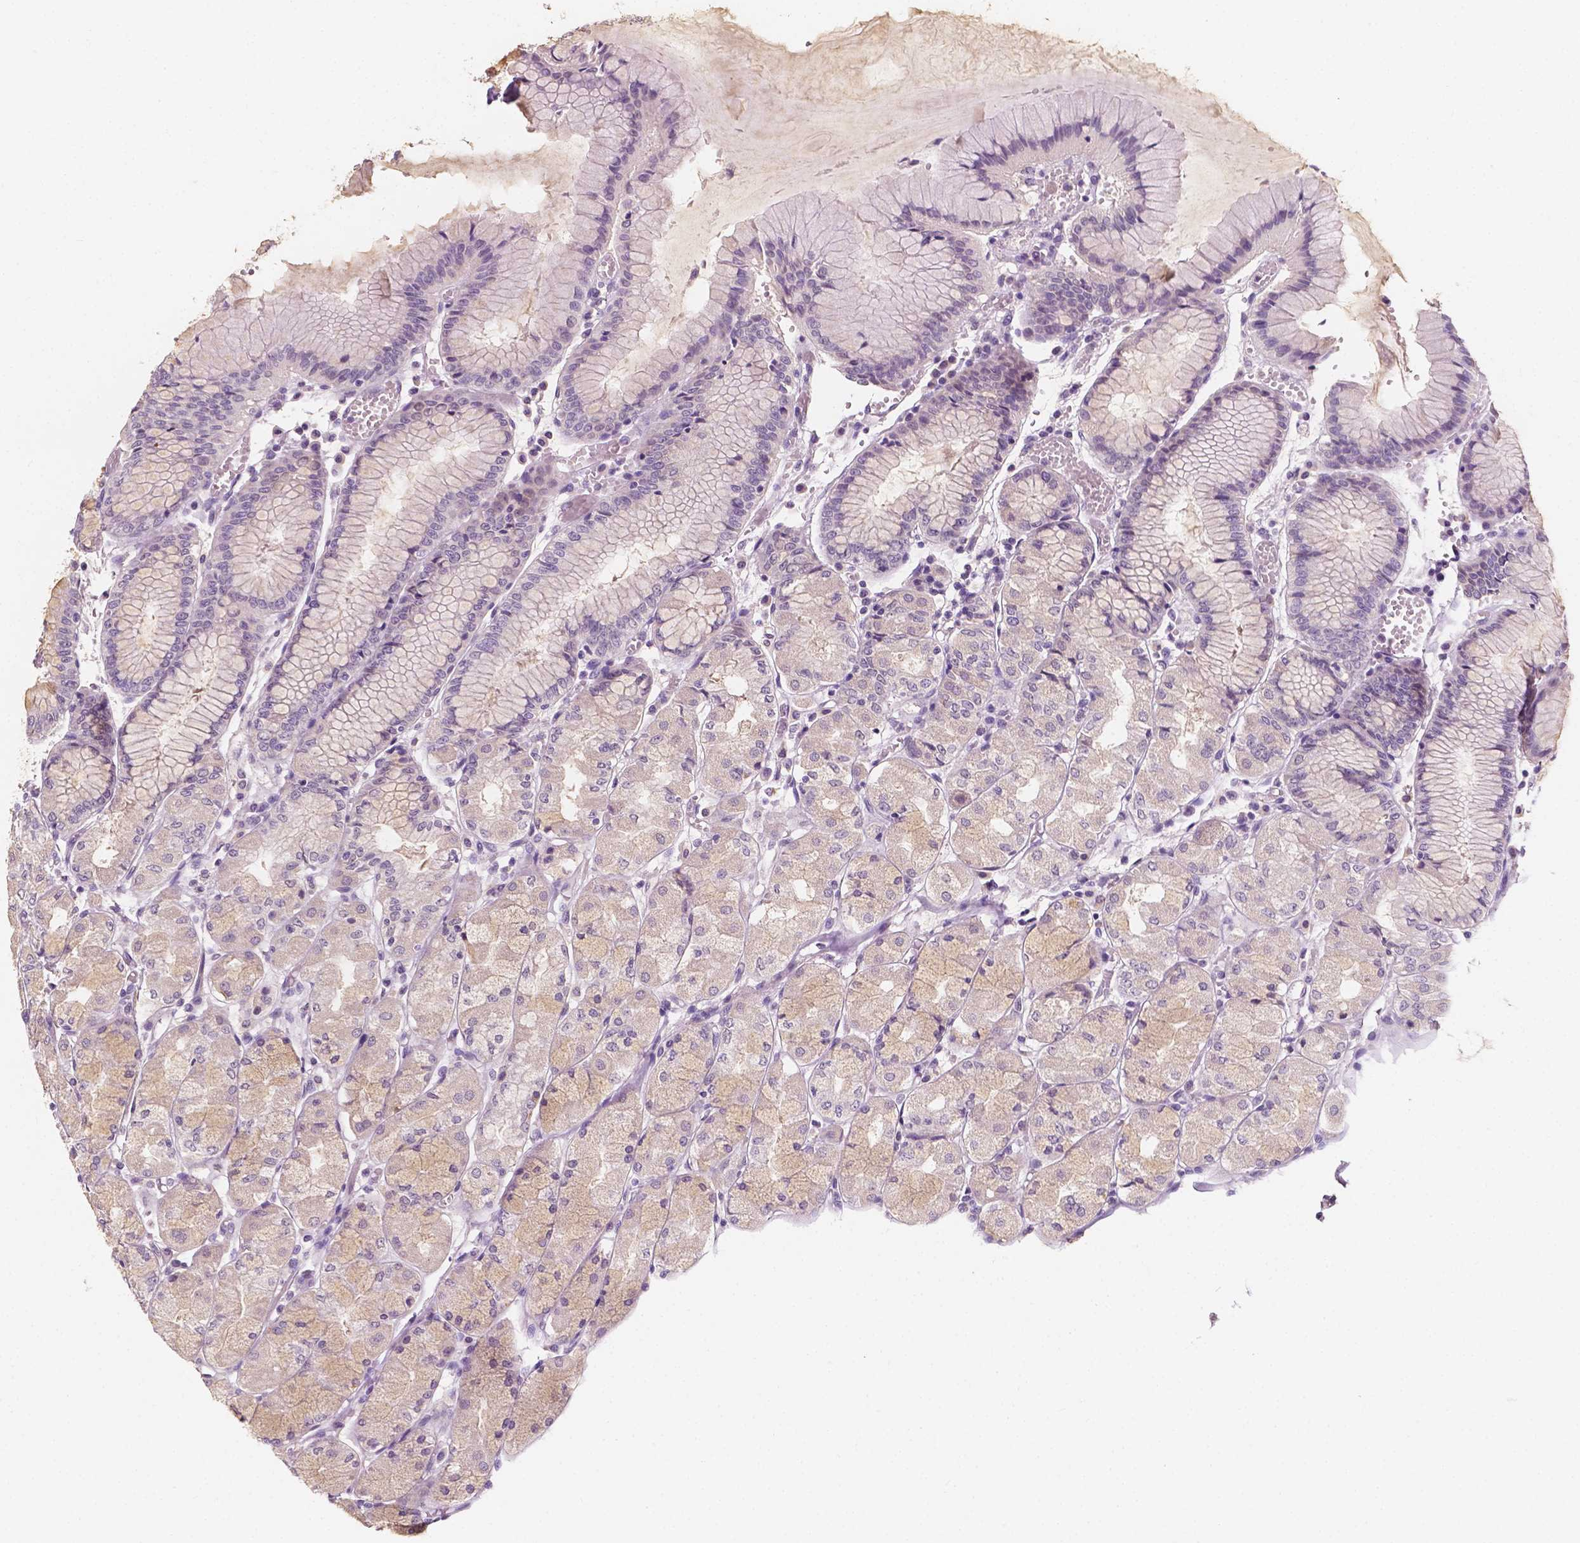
{"staining": {"intensity": "weak", "quantity": "<25%", "location": "cytoplasmic/membranous"}, "tissue": "stomach", "cell_type": "Glandular cells", "image_type": "normal", "snomed": [{"axis": "morphology", "description": "Normal tissue, NOS"}, {"axis": "topography", "description": "Stomach, upper"}], "caption": "Glandular cells show no significant expression in benign stomach. (DAB (3,3'-diaminobenzidine) immunohistochemistry with hematoxylin counter stain).", "gene": "TAL1", "patient": {"sex": "male", "age": 69}}